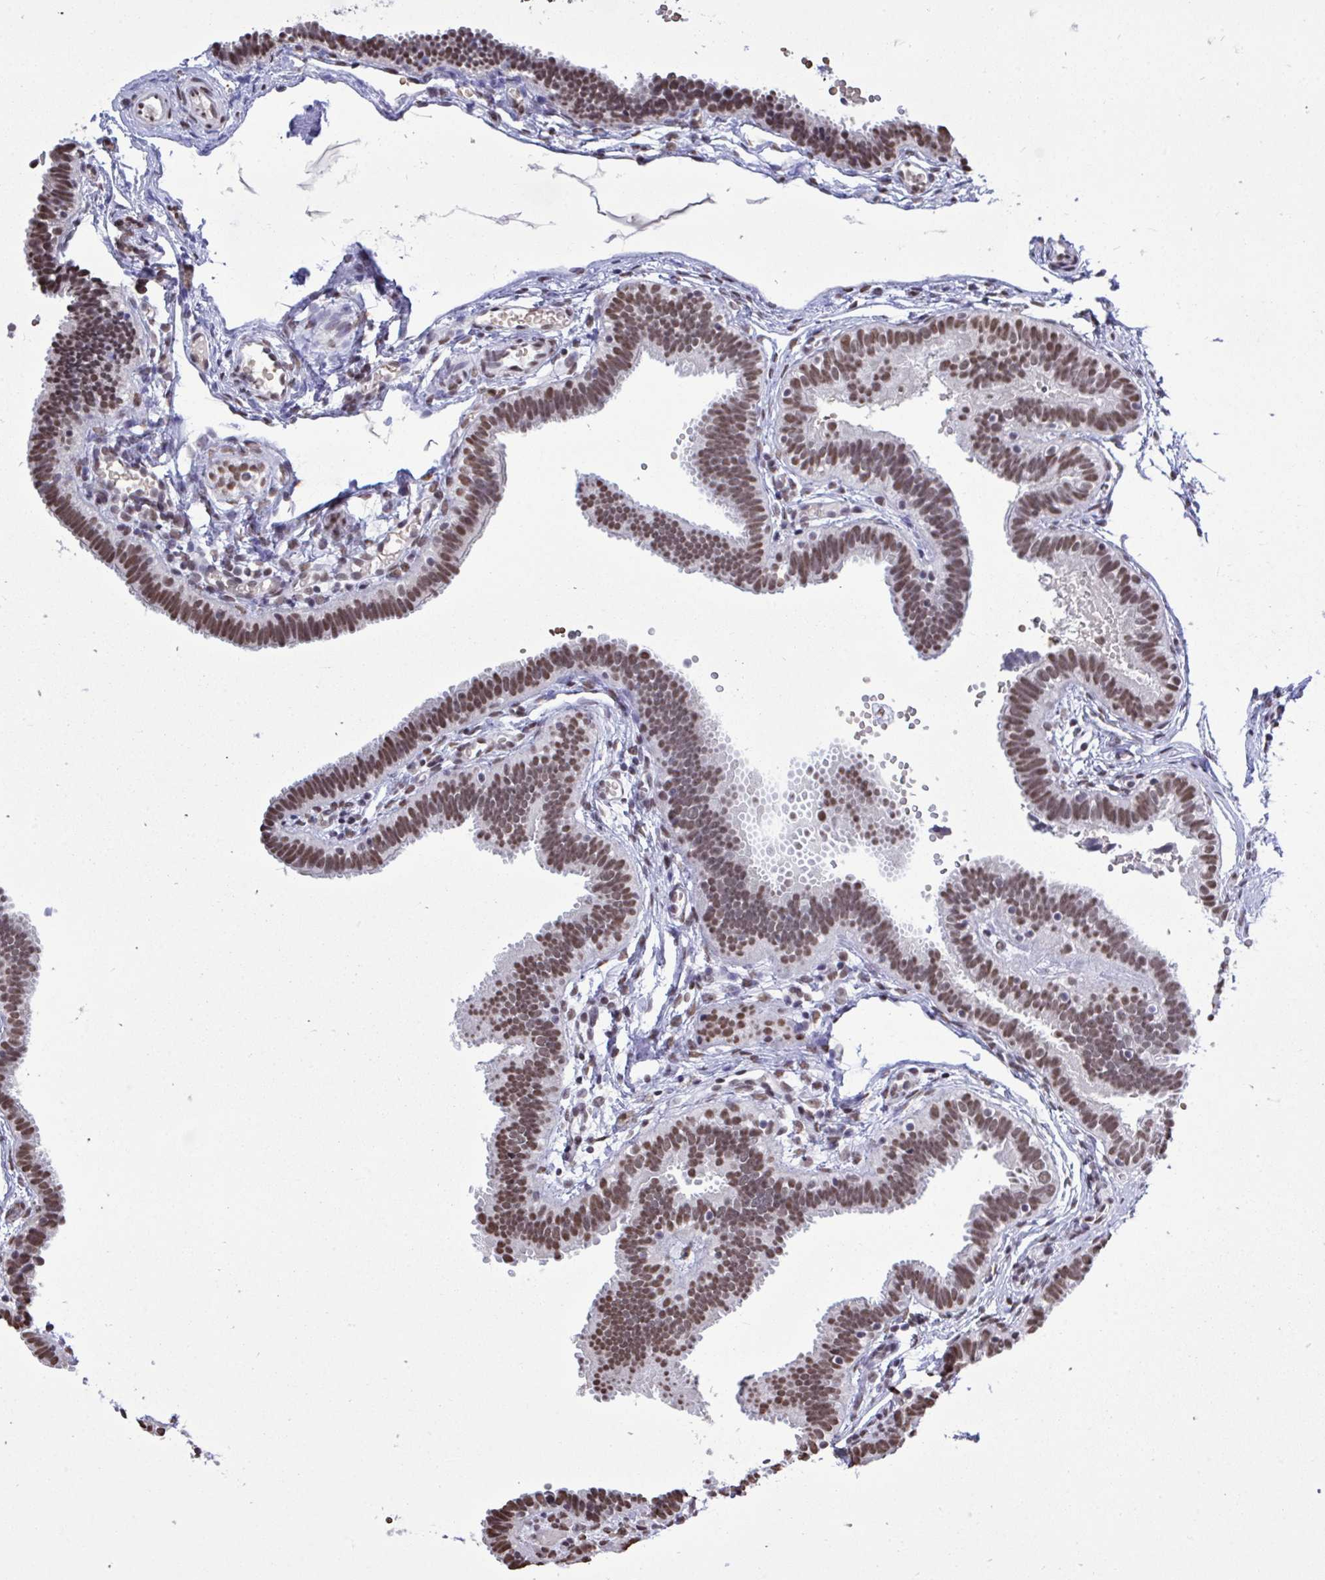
{"staining": {"intensity": "strong", "quantity": ">75%", "location": "nuclear"}, "tissue": "fallopian tube", "cell_type": "Glandular cells", "image_type": "normal", "snomed": [{"axis": "morphology", "description": "Normal tissue, NOS"}, {"axis": "topography", "description": "Fallopian tube"}], "caption": "Fallopian tube stained with DAB (3,3'-diaminobenzidine) immunohistochemistry demonstrates high levels of strong nuclear staining in about >75% of glandular cells. (DAB IHC, brown staining for protein, blue staining for nuclei).", "gene": "HNRNPDL", "patient": {"sex": "female", "age": 37}}